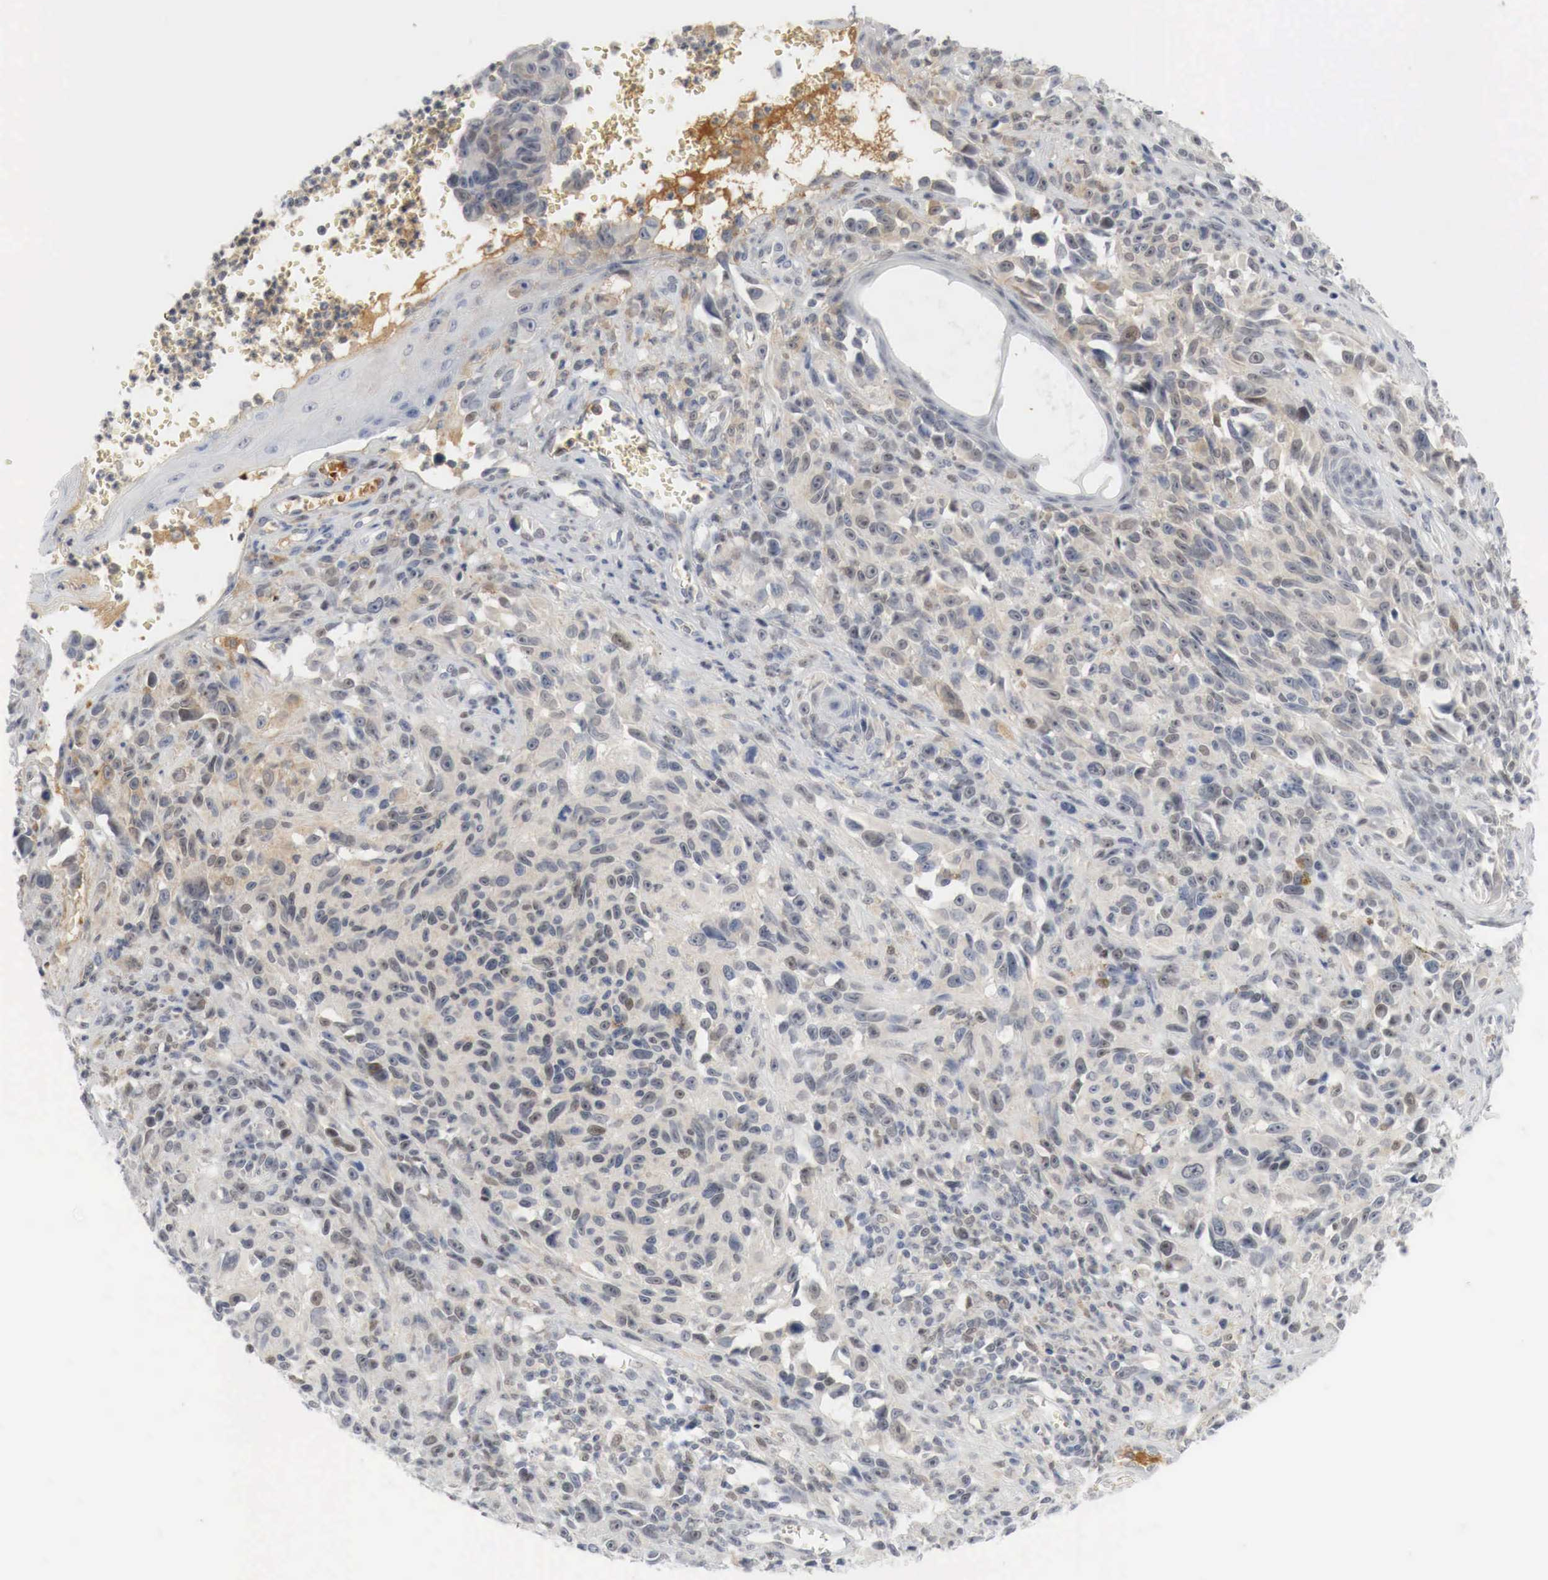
{"staining": {"intensity": "weak", "quantity": "<25%", "location": "cytoplasmic/membranous,nuclear"}, "tissue": "melanoma", "cell_type": "Tumor cells", "image_type": "cancer", "snomed": [{"axis": "morphology", "description": "Malignant melanoma, NOS"}, {"axis": "topography", "description": "Skin"}], "caption": "This is an immunohistochemistry image of human melanoma. There is no expression in tumor cells.", "gene": "MYC", "patient": {"sex": "female", "age": 82}}